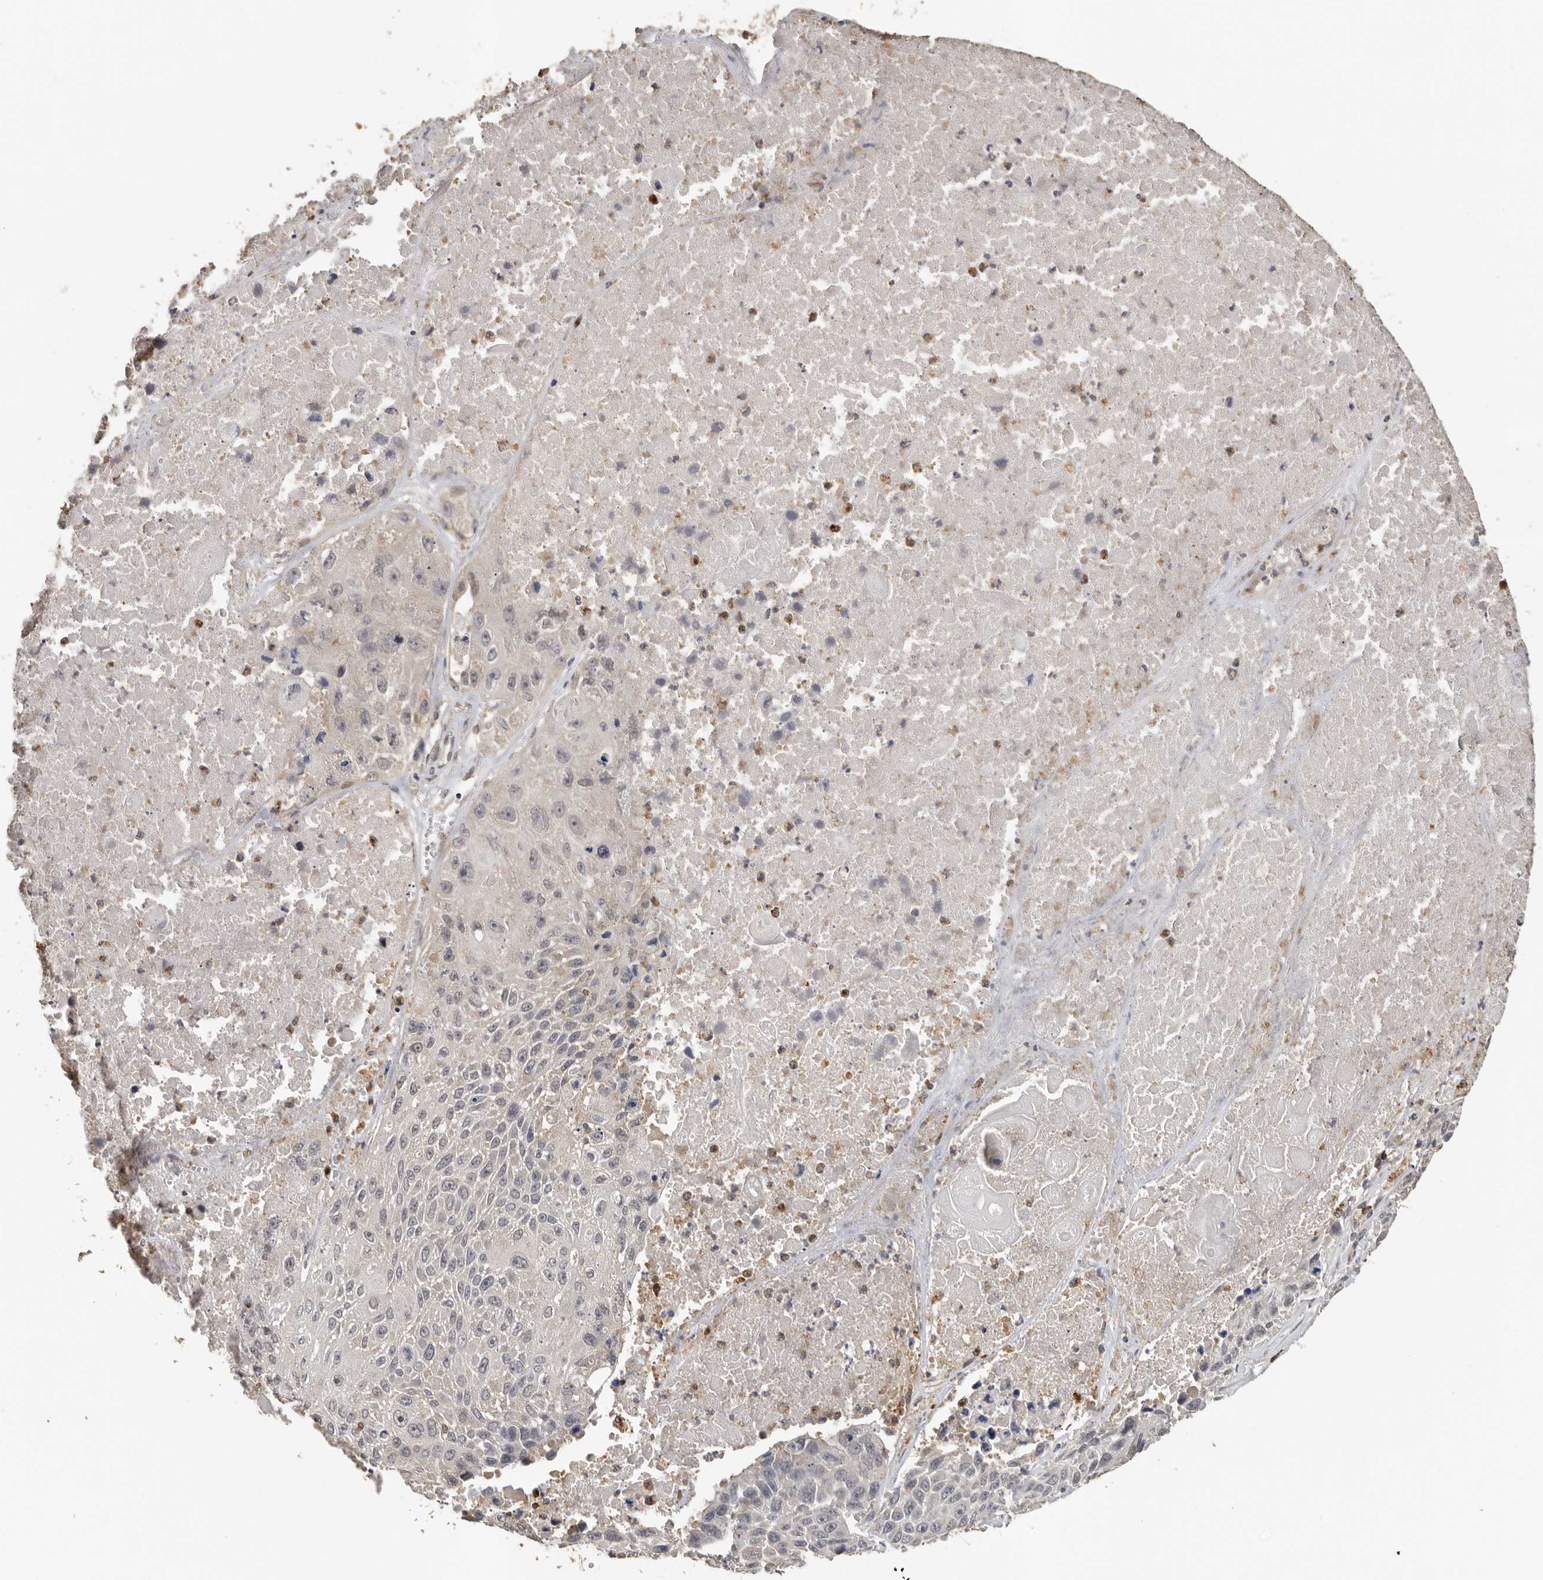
{"staining": {"intensity": "negative", "quantity": "none", "location": "none"}, "tissue": "lung cancer", "cell_type": "Tumor cells", "image_type": "cancer", "snomed": [{"axis": "morphology", "description": "Squamous cell carcinoma, NOS"}, {"axis": "topography", "description": "Lung"}], "caption": "Immunohistochemistry (IHC) image of lung cancer (squamous cell carcinoma) stained for a protein (brown), which reveals no expression in tumor cells.", "gene": "KIF2B", "patient": {"sex": "male", "age": 61}}